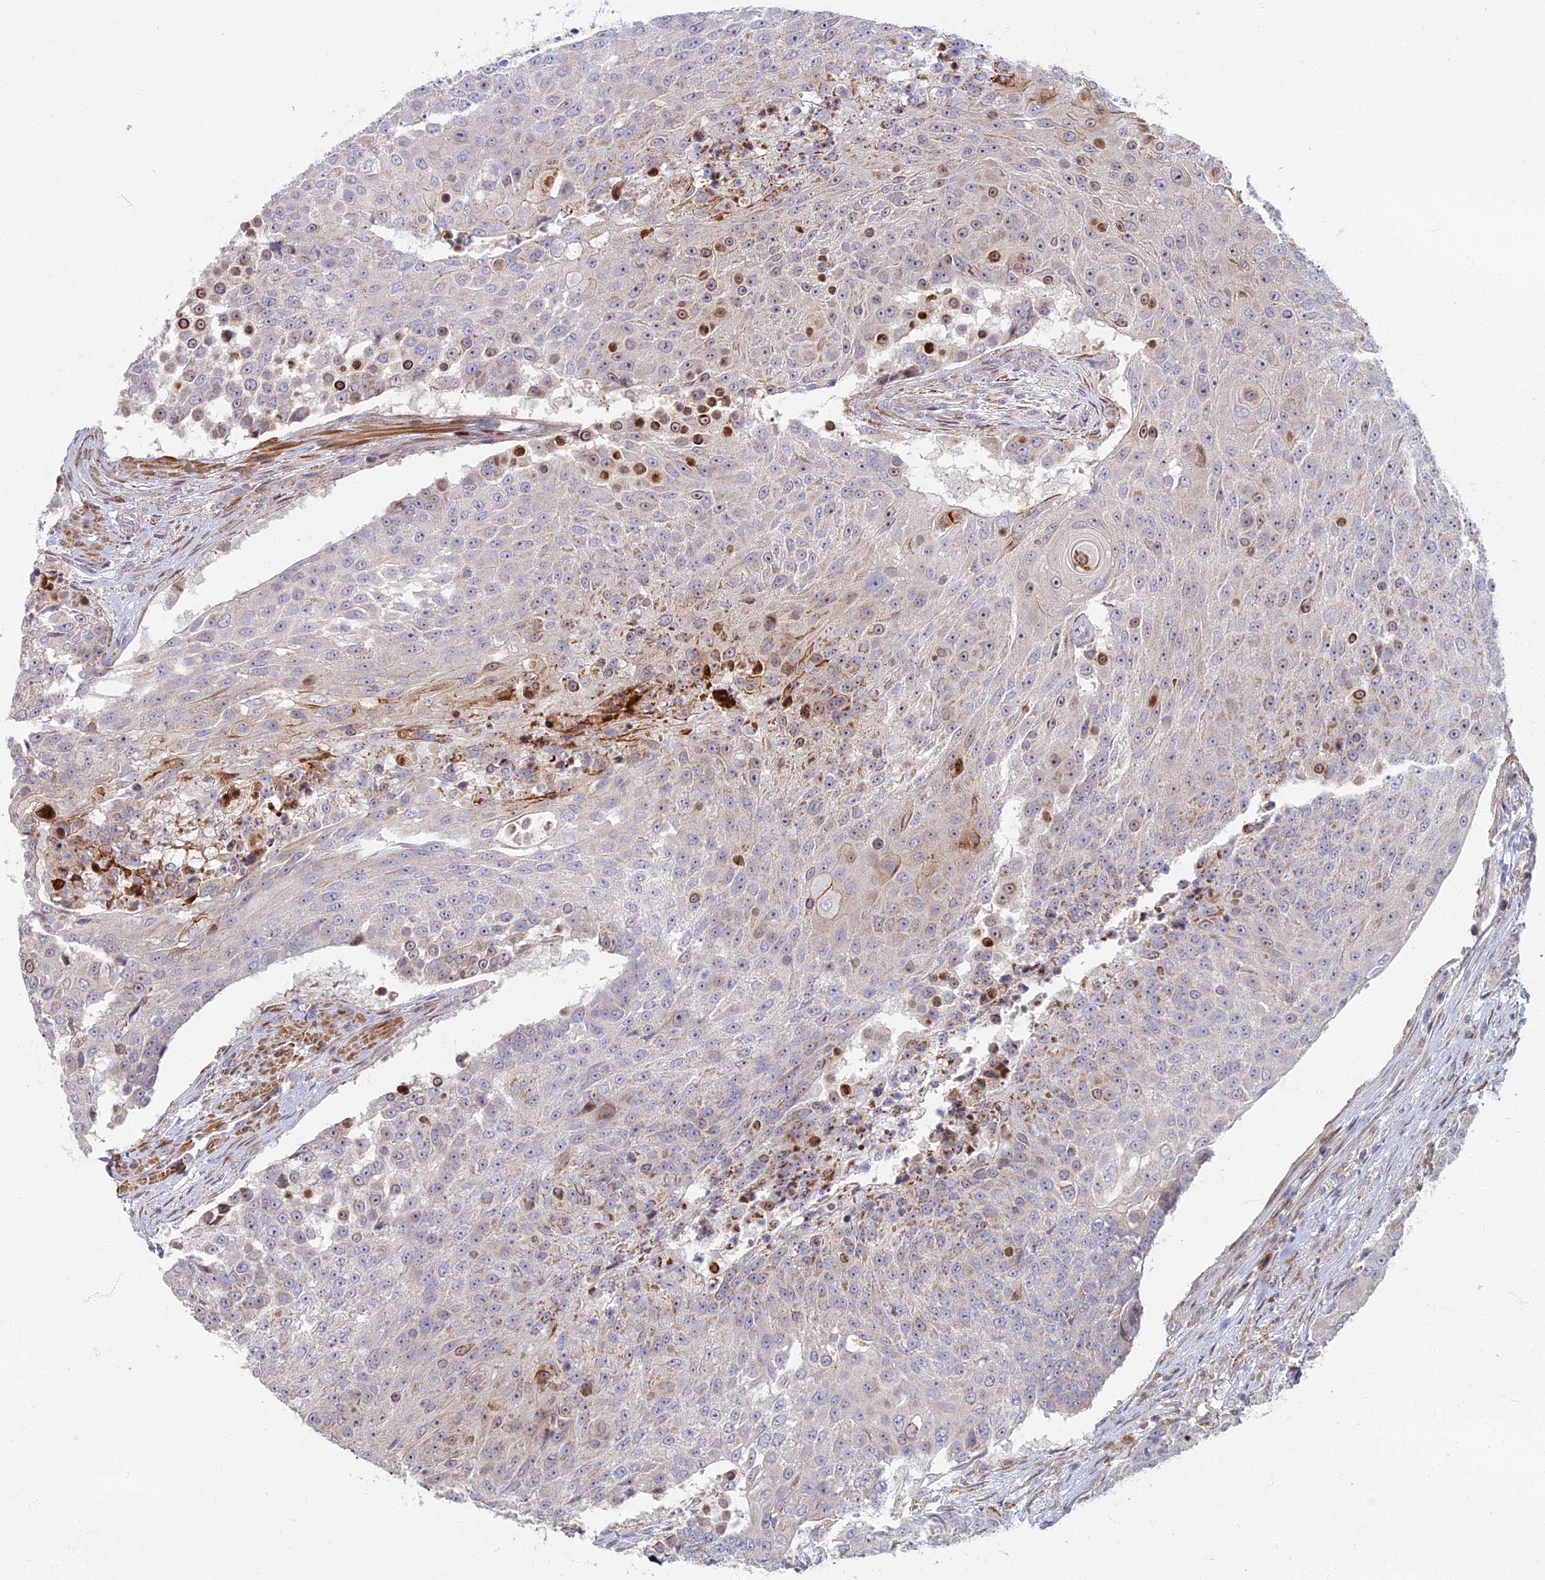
{"staining": {"intensity": "strong", "quantity": "<25%", "location": "cytoplasmic/membranous"}, "tissue": "urothelial cancer", "cell_type": "Tumor cells", "image_type": "cancer", "snomed": [{"axis": "morphology", "description": "Urothelial carcinoma, High grade"}, {"axis": "topography", "description": "Urinary bladder"}], "caption": "IHC photomicrograph of urothelial carcinoma (high-grade) stained for a protein (brown), which displays medium levels of strong cytoplasmic/membranous staining in approximately <25% of tumor cells.", "gene": "C15orf40", "patient": {"sex": "female", "age": 63}}